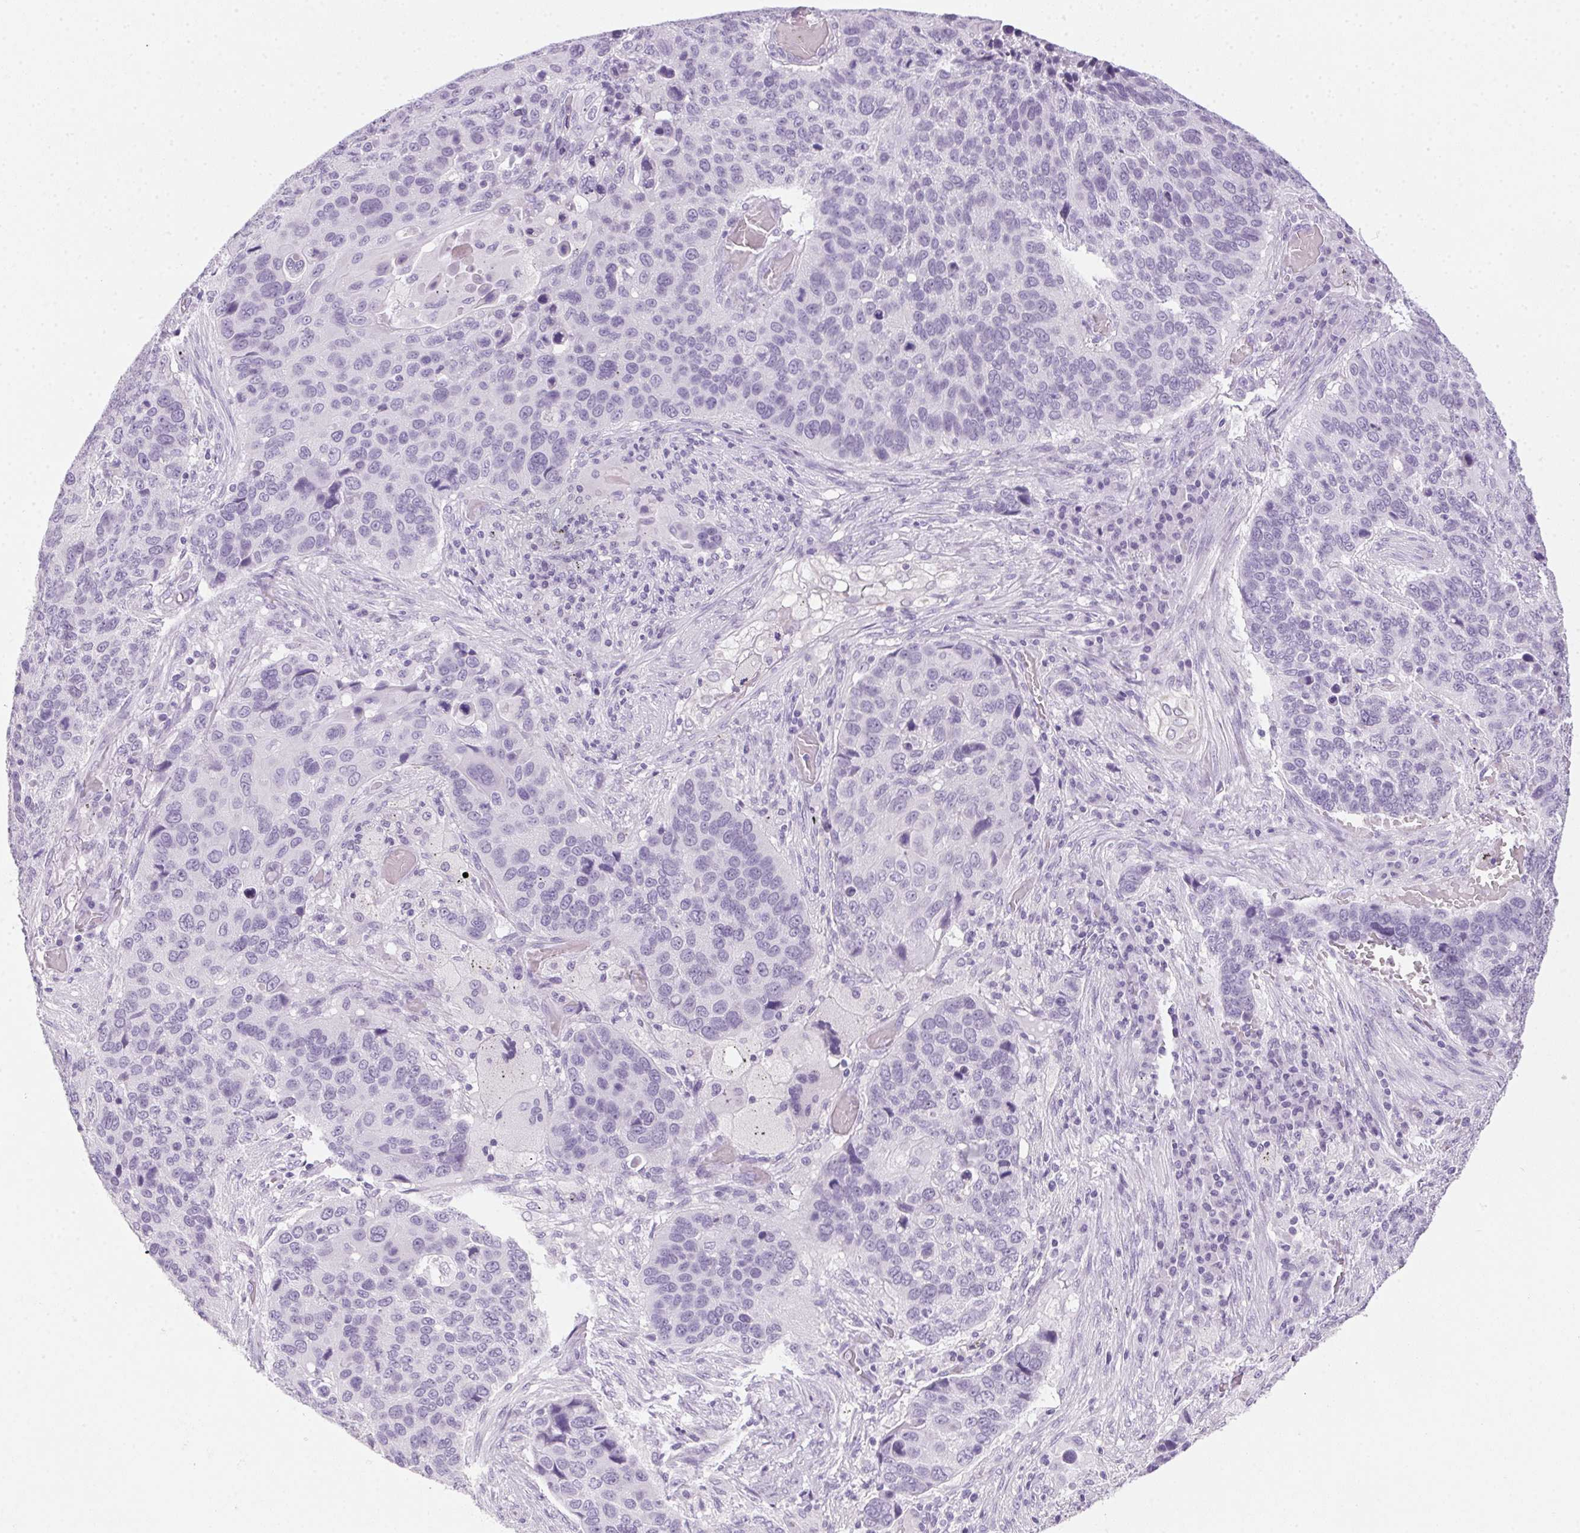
{"staining": {"intensity": "negative", "quantity": "none", "location": "none"}, "tissue": "lung cancer", "cell_type": "Tumor cells", "image_type": "cancer", "snomed": [{"axis": "morphology", "description": "Squamous cell carcinoma, NOS"}, {"axis": "topography", "description": "Lung"}], "caption": "Tumor cells are negative for protein expression in human lung squamous cell carcinoma.", "gene": "POPDC2", "patient": {"sex": "male", "age": 68}}